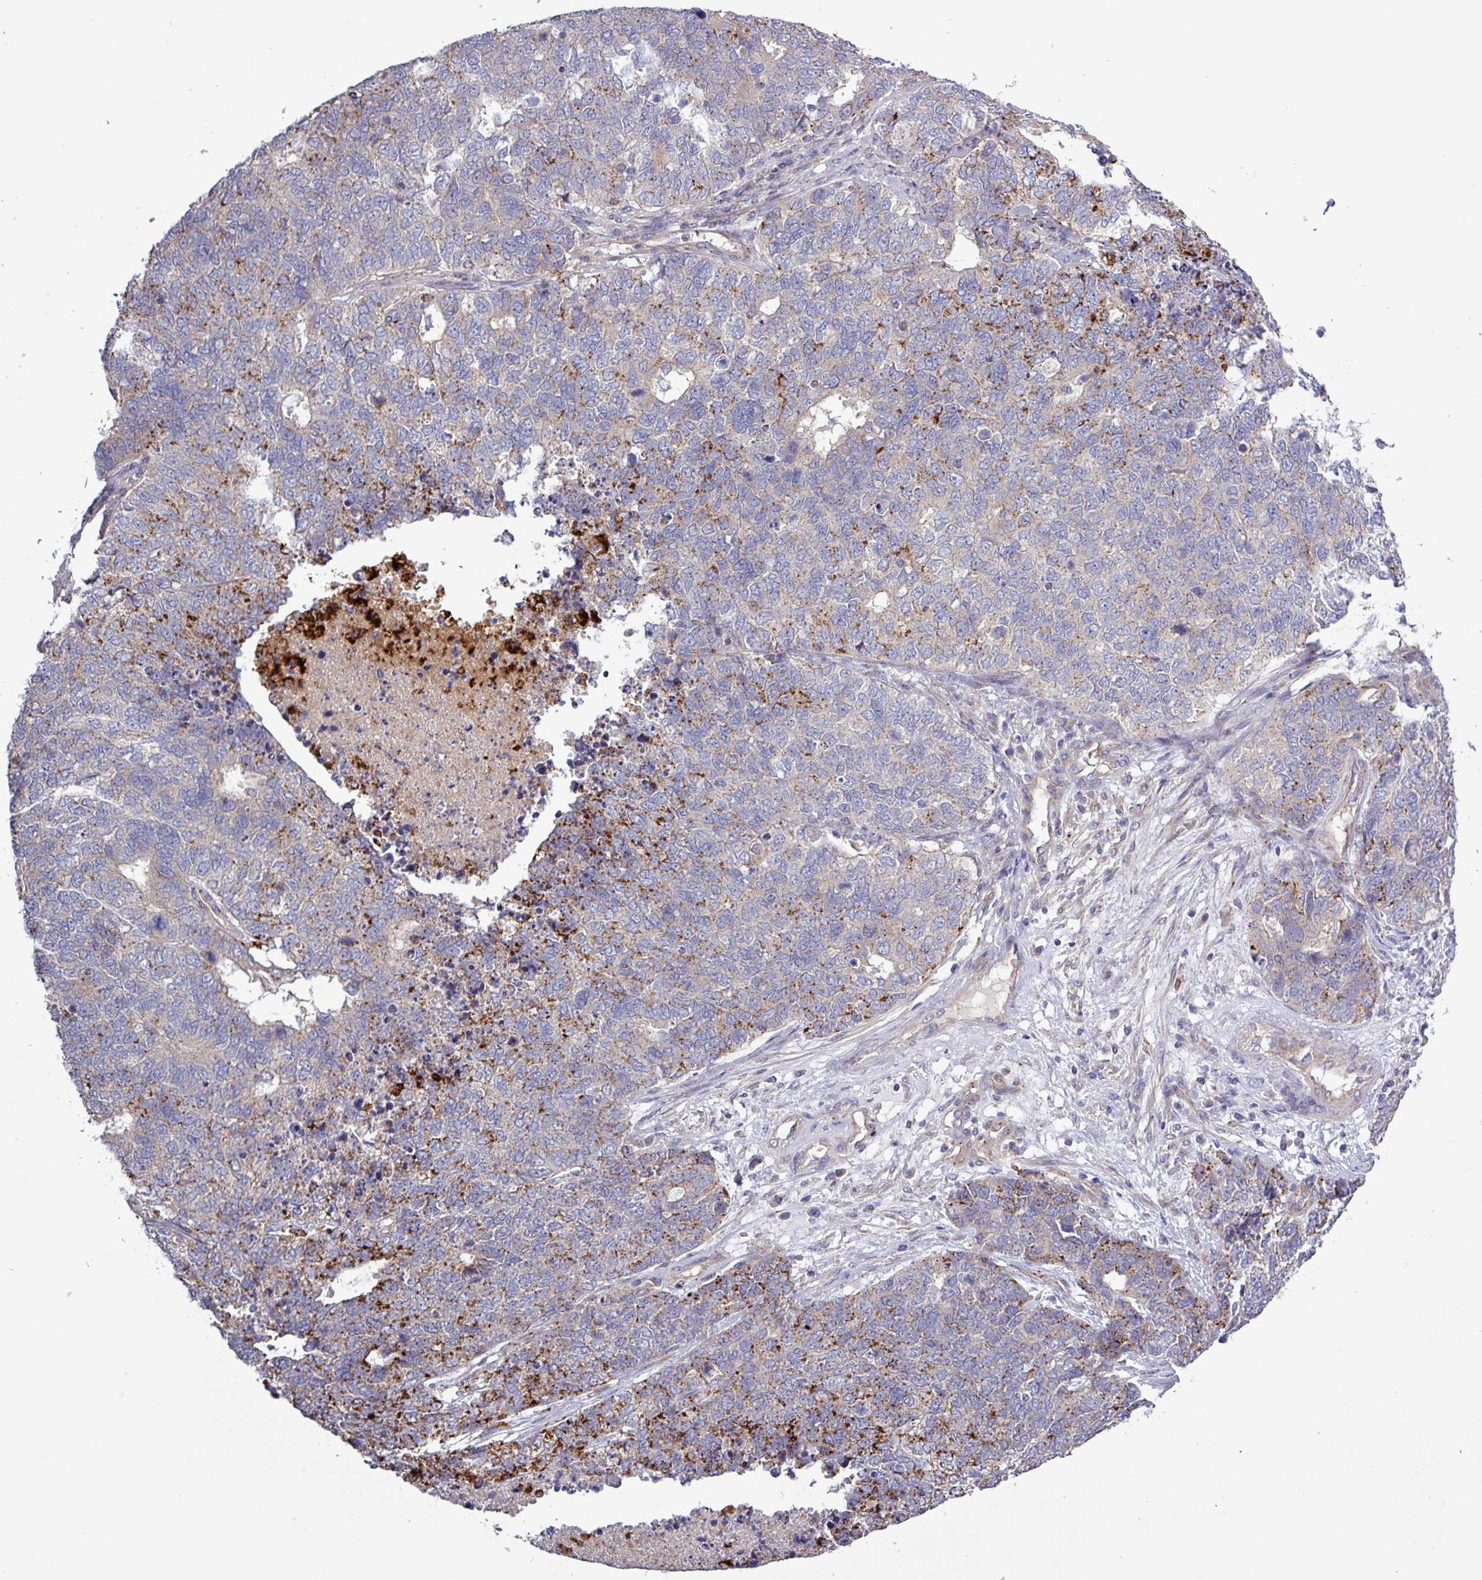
{"staining": {"intensity": "moderate", "quantity": "<25%", "location": "cytoplasmic/membranous"}, "tissue": "cervical cancer", "cell_type": "Tumor cells", "image_type": "cancer", "snomed": [{"axis": "morphology", "description": "Squamous cell carcinoma, NOS"}, {"axis": "topography", "description": "Cervix"}], "caption": "This histopathology image reveals IHC staining of cervical squamous cell carcinoma, with low moderate cytoplasmic/membranous expression in approximately <25% of tumor cells.", "gene": "PLIN2", "patient": {"sex": "female", "age": 63}}